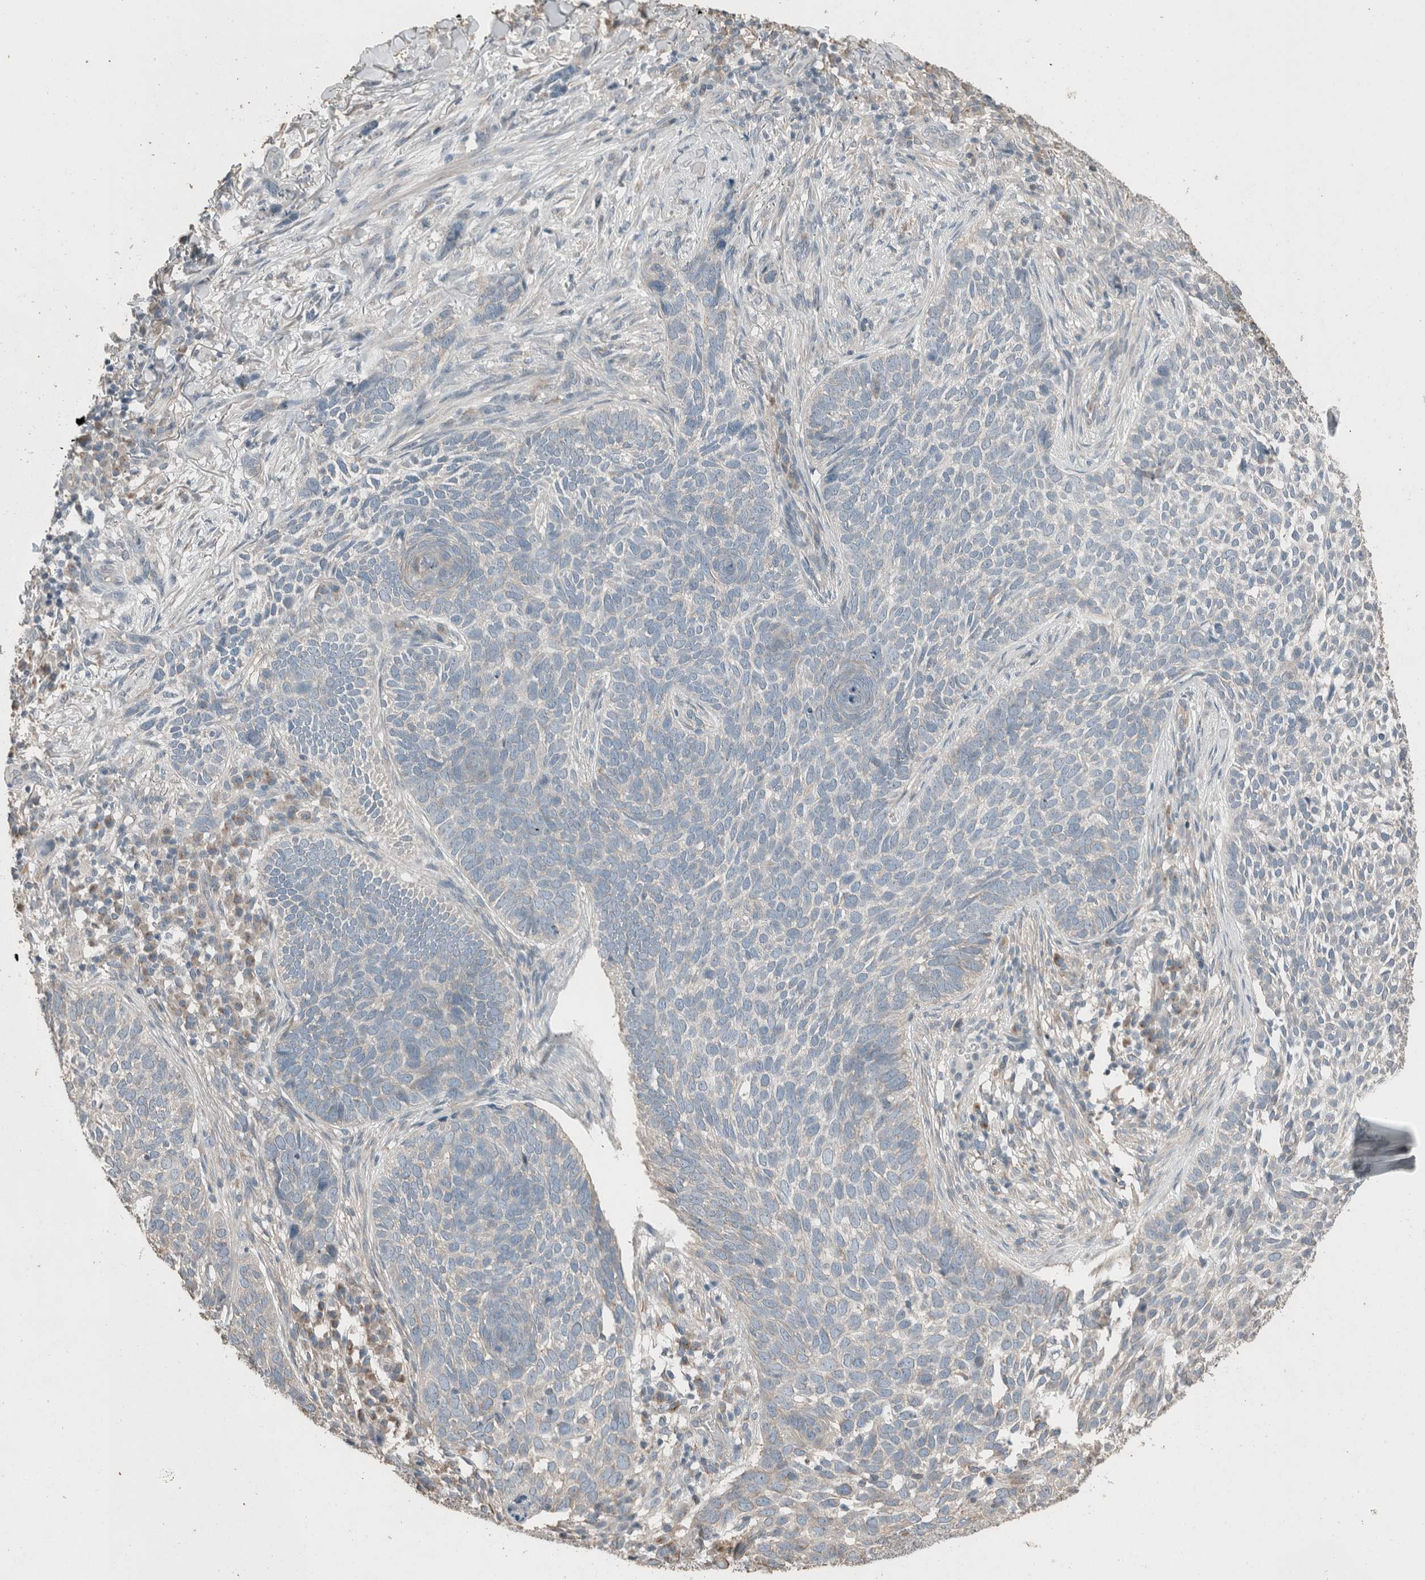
{"staining": {"intensity": "negative", "quantity": "none", "location": "none"}, "tissue": "skin cancer", "cell_type": "Tumor cells", "image_type": "cancer", "snomed": [{"axis": "morphology", "description": "Basal cell carcinoma"}, {"axis": "topography", "description": "Skin"}], "caption": "Skin cancer was stained to show a protein in brown. There is no significant positivity in tumor cells. (Brightfield microscopy of DAB (3,3'-diaminobenzidine) immunohistochemistry (IHC) at high magnification).", "gene": "ACVR2B", "patient": {"sex": "female", "age": 64}}